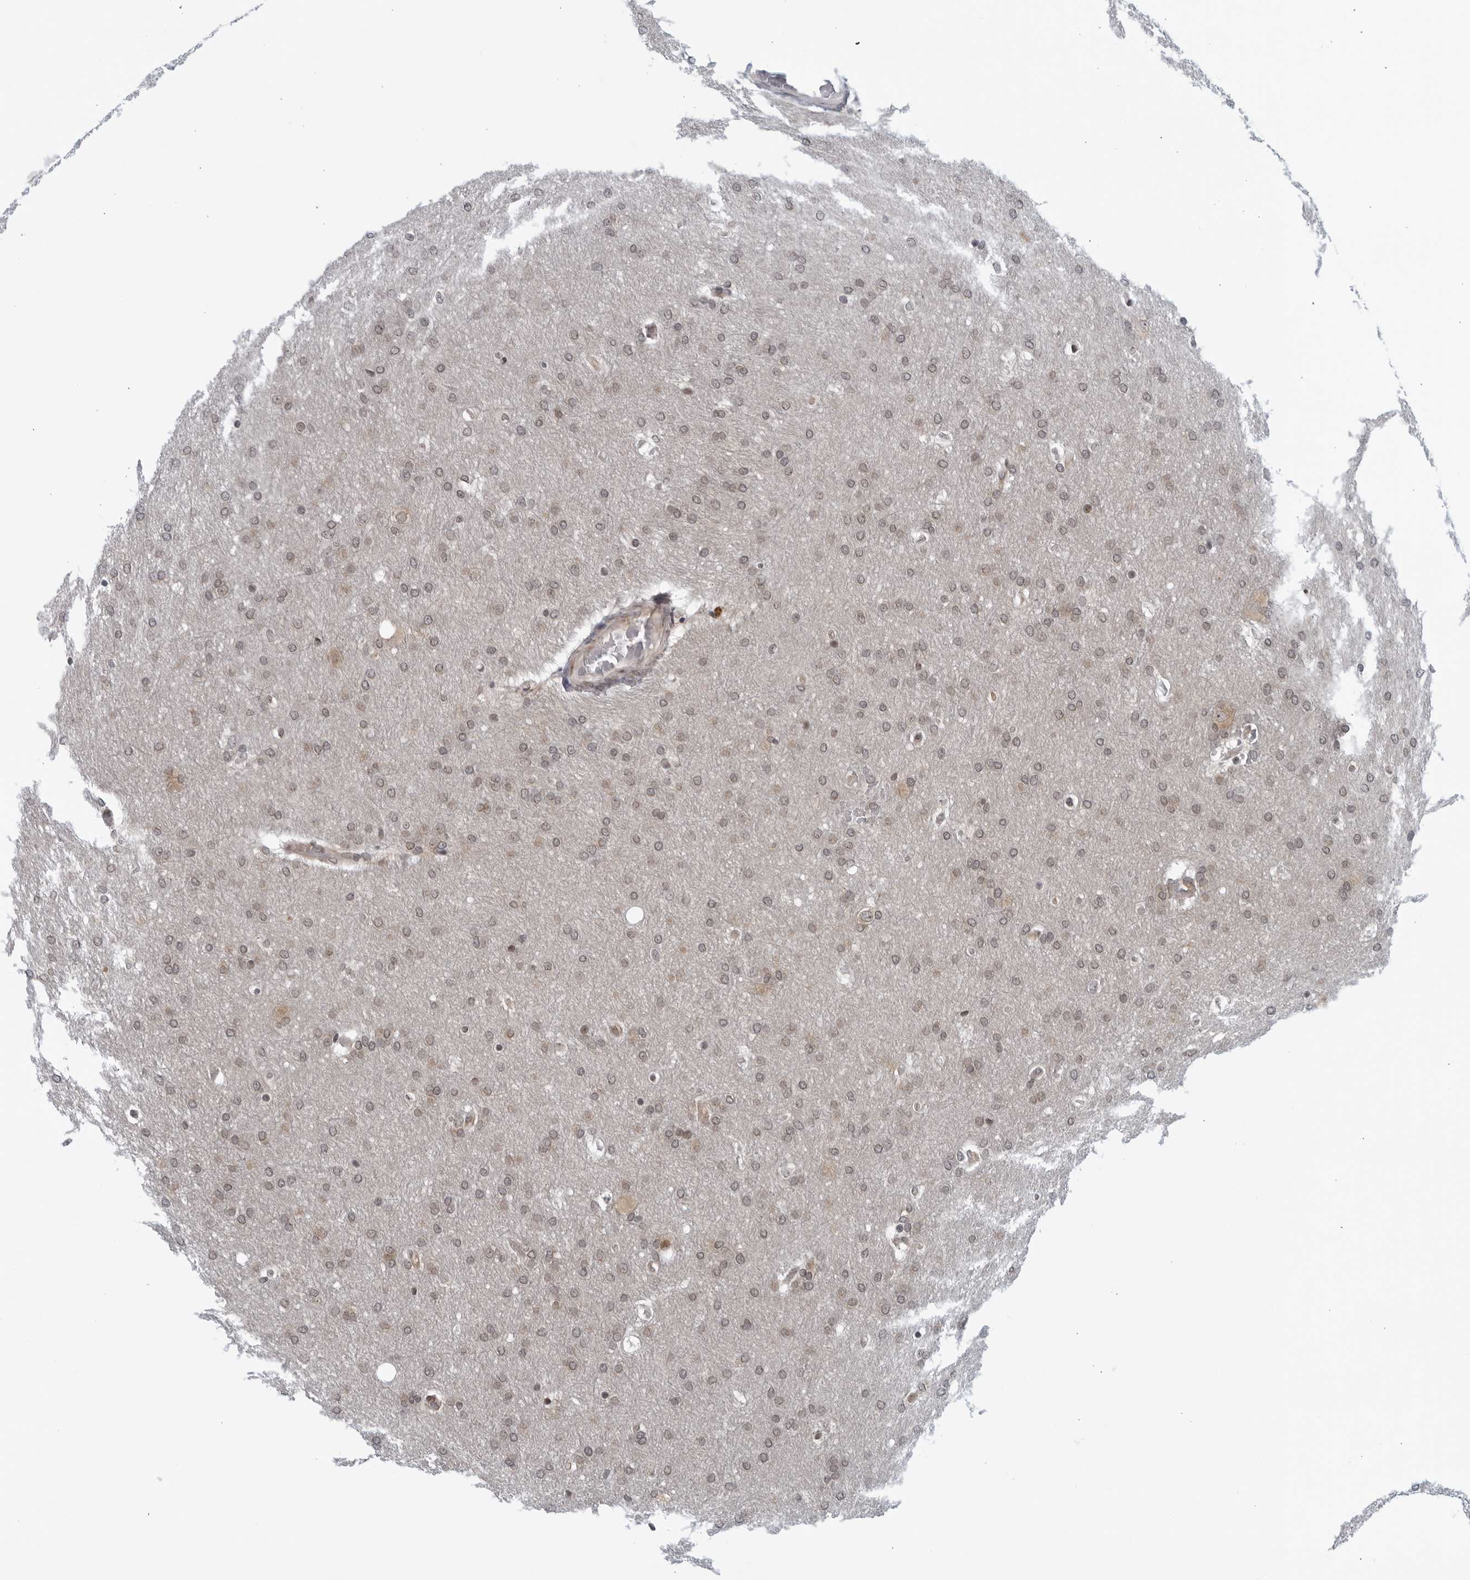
{"staining": {"intensity": "weak", "quantity": ">75%", "location": "nuclear"}, "tissue": "glioma", "cell_type": "Tumor cells", "image_type": "cancer", "snomed": [{"axis": "morphology", "description": "Glioma, malignant, Low grade"}, {"axis": "topography", "description": "Brain"}], "caption": "Immunohistochemical staining of glioma reveals weak nuclear protein positivity in approximately >75% of tumor cells.", "gene": "RC3H1", "patient": {"sex": "female", "age": 37}}